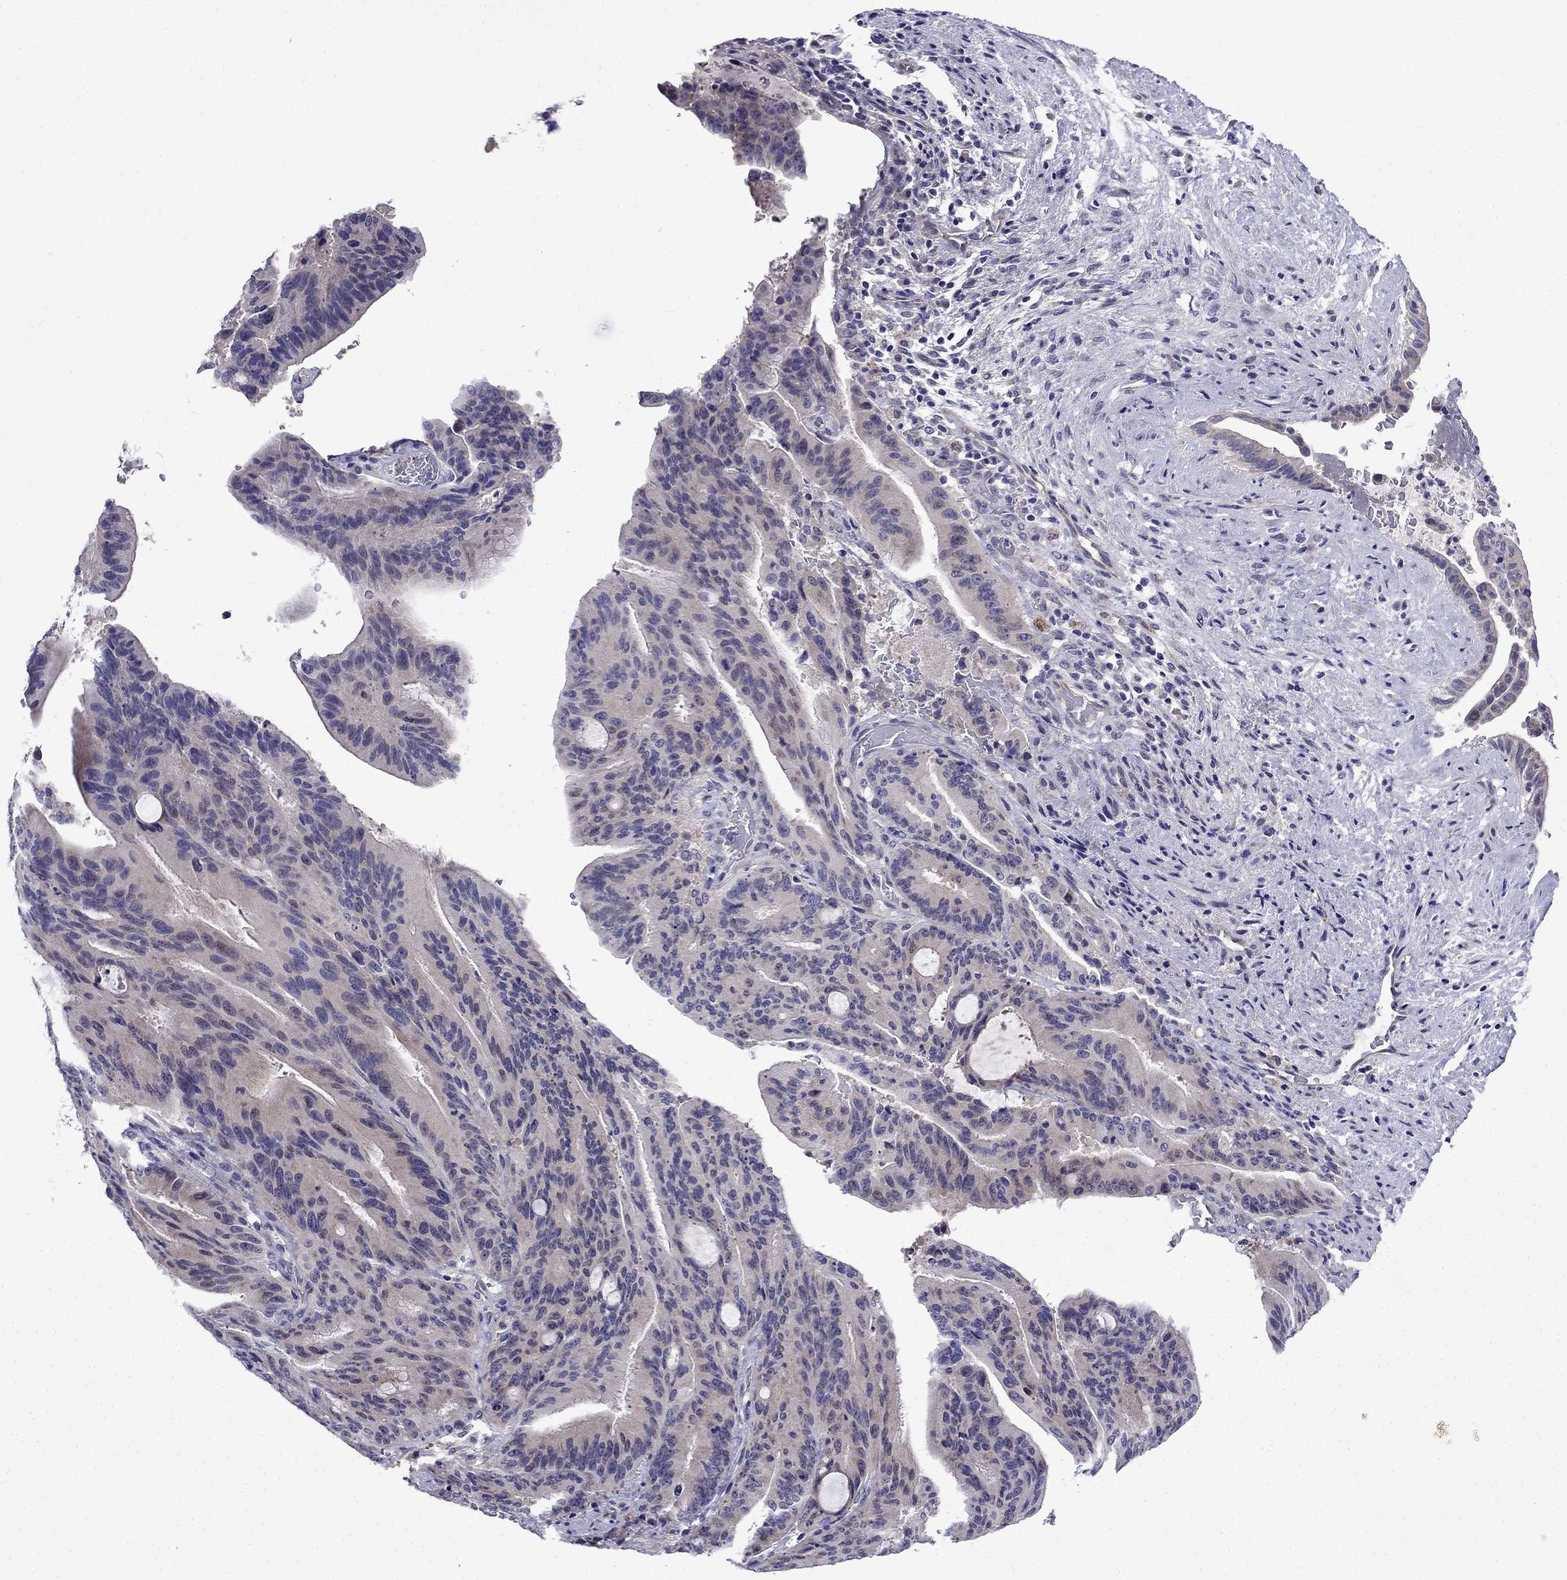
{"staining": {"intensity": "negative", "quantity": "none", "location": "none"}, "tissue": "liver cancer", "cell_type": "Tumor cells", "image_type": "cancer", "snomed": [{"axis": "morphology", "description": "Cholangiocarcinoma"}, {"axis": "topography", "description": "Liver"}], "caption": "This micrograph is of liver cancer (cholangiocarcinoma) stained with IHC to label a protein in brown with the nuclei are counter-stained blue. There is no expression in tumor cells.", "gene": "PI16", "patient": {"sex": "female", "age": 73}}